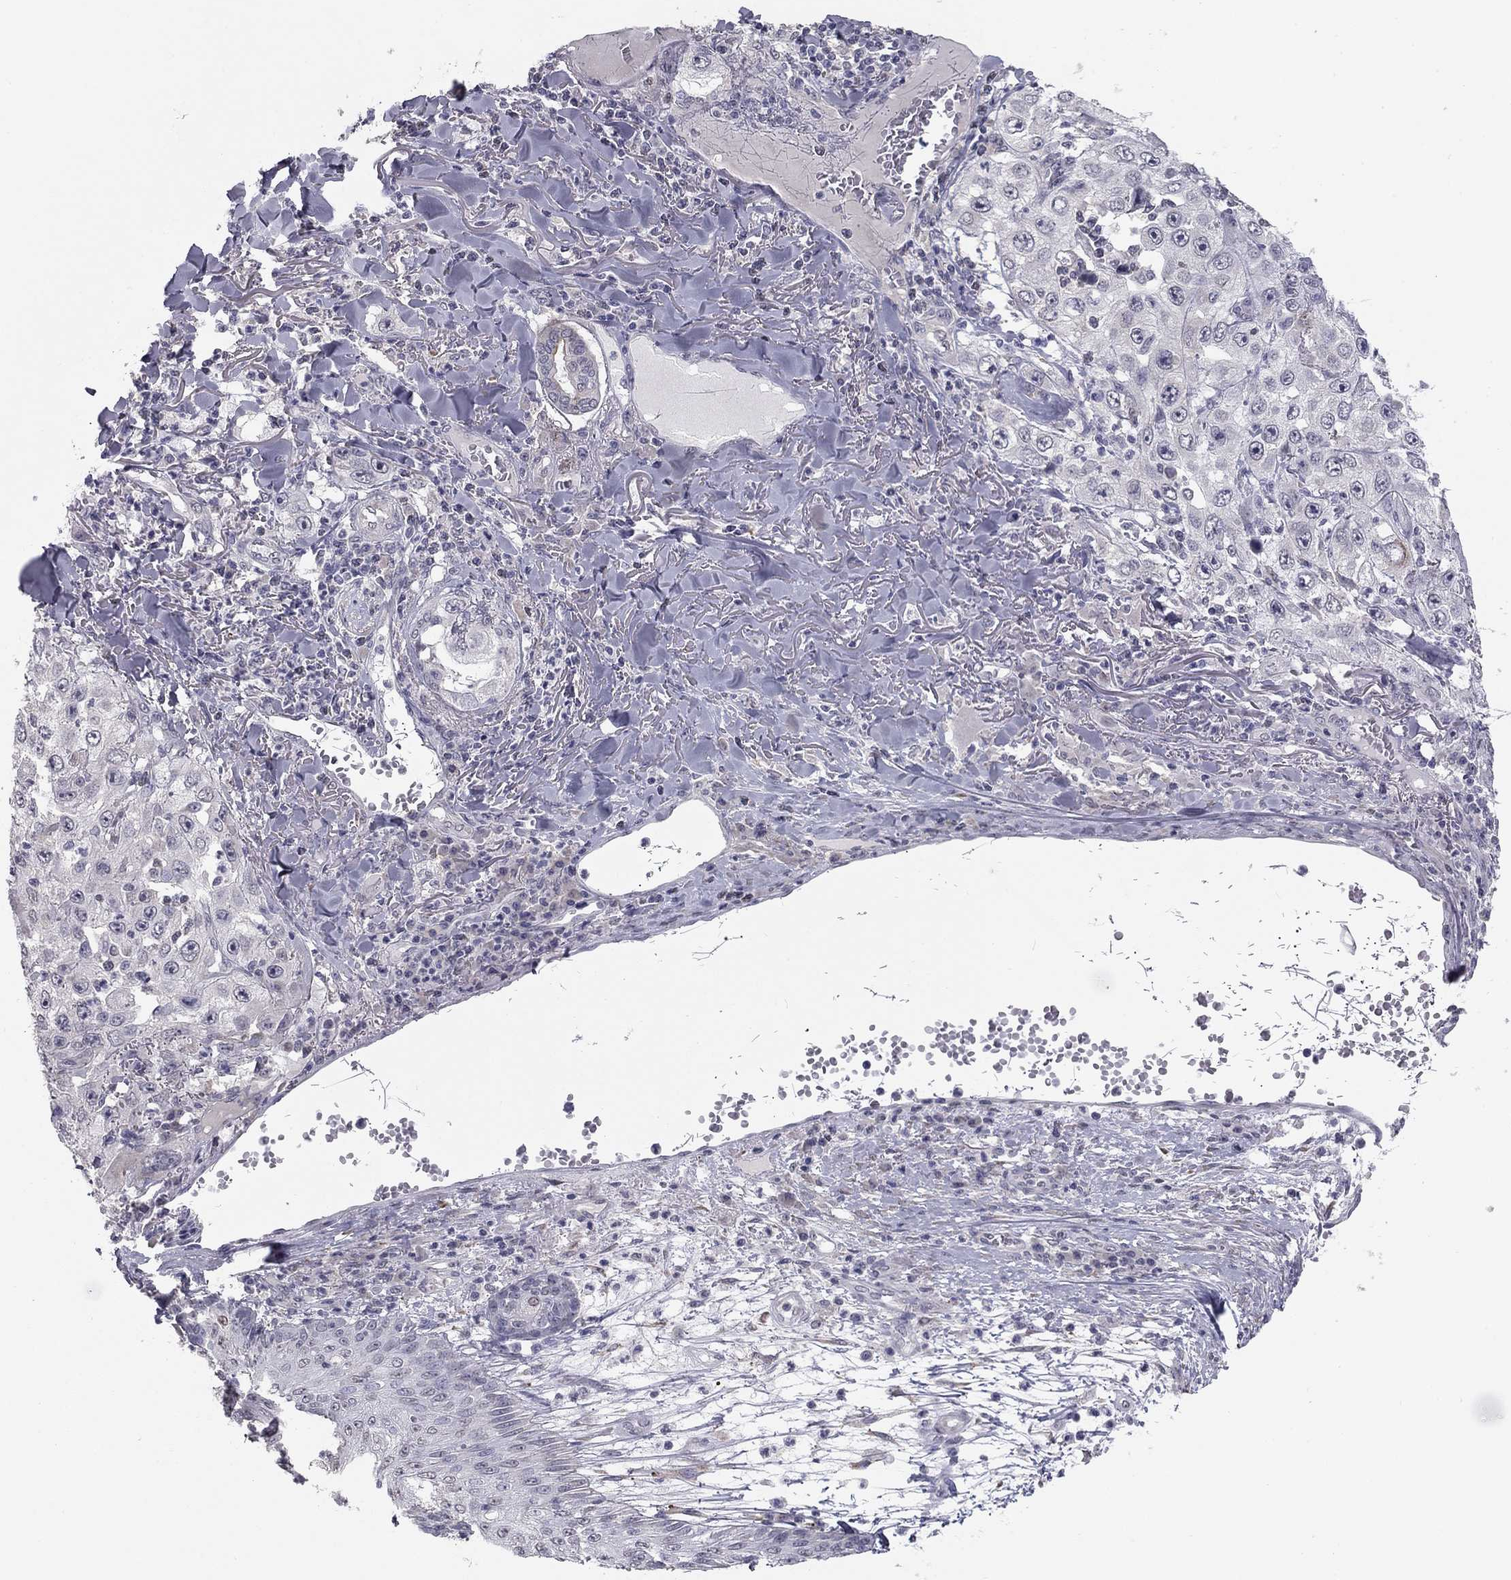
{"staining": {"intensity": "negative", "quantity": "none", "location": "none"}, "tissue": "skin cancer", "cell_type": "Tumor cells", "image_type": "cancer", "snomed": [{"axis": "morphology", "description": "Squamous cell carcinoma, NOS"}, {"axis": "topography", "description": "Skin"}], "caption": "Immunohistochemical staining of skin squamous cell carcinoma shows no significant positivity in tumor cells.", "gene": "PRRT2", "patient": {"sex": "male", "age": 82}}